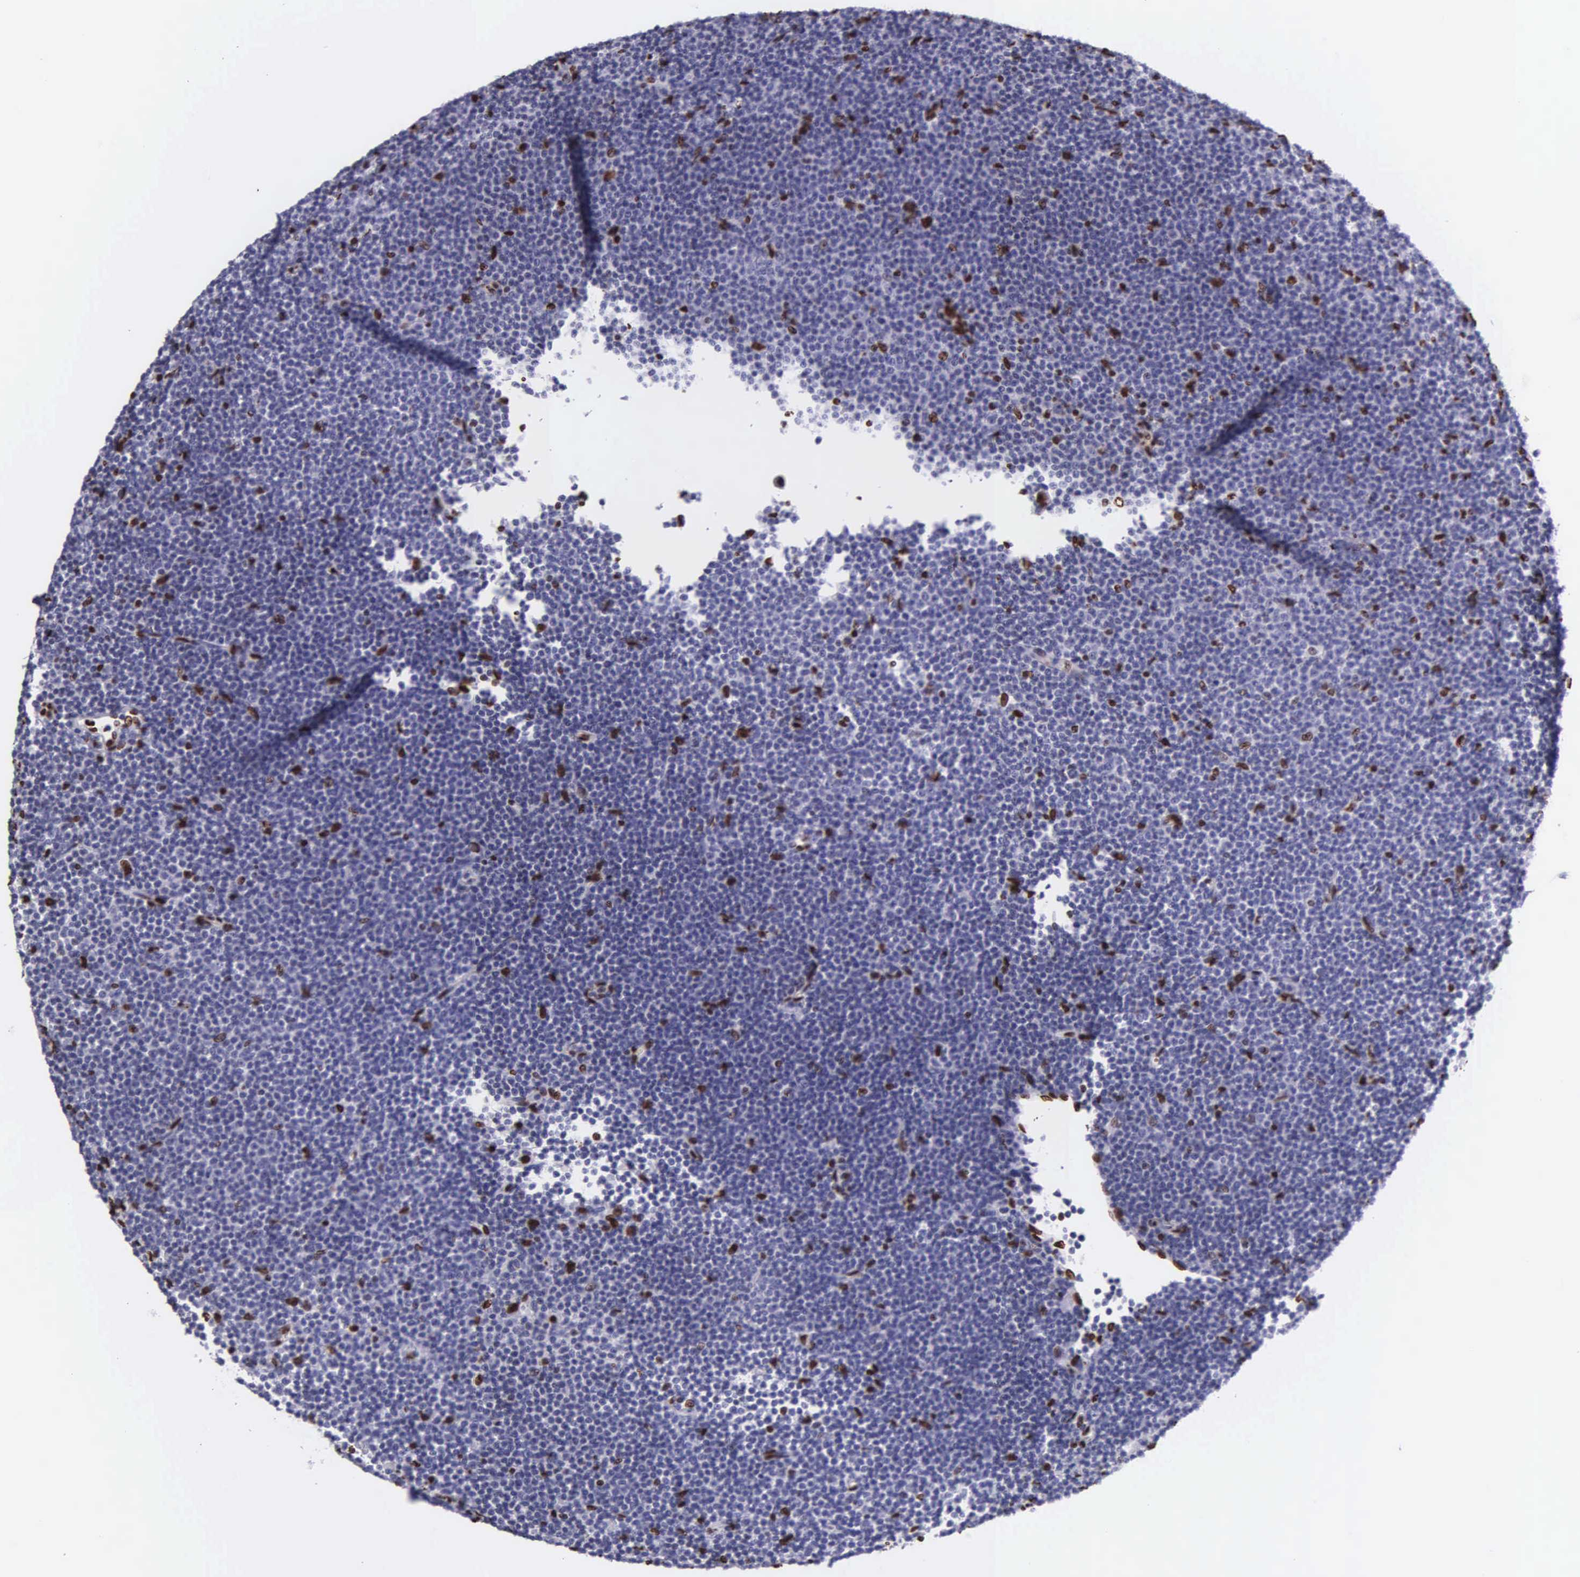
{"staining": {"intensity": "strong", "quantity": "<25%", "location": "nuclear"}, "tissue": "lymphoma", "cell_type": "Tumor cells", "image_type": "cancer", "snomed": [{"axis": "morphology", "description": "Malignant lymphoma, non-Hodgkin's type, Low grade"}, {"axis": "topography", "description": "Lymph node"}], "caption": "A histopathology image showing strong nuclear staining in about <25% of tumor cells in malignant lymphoma, non-Hodgkin's type (low-grade), as visualized by brown immunohistochemical staining.", "gene": "H1-0", "patient": {"sex": "female", "age": 69}}